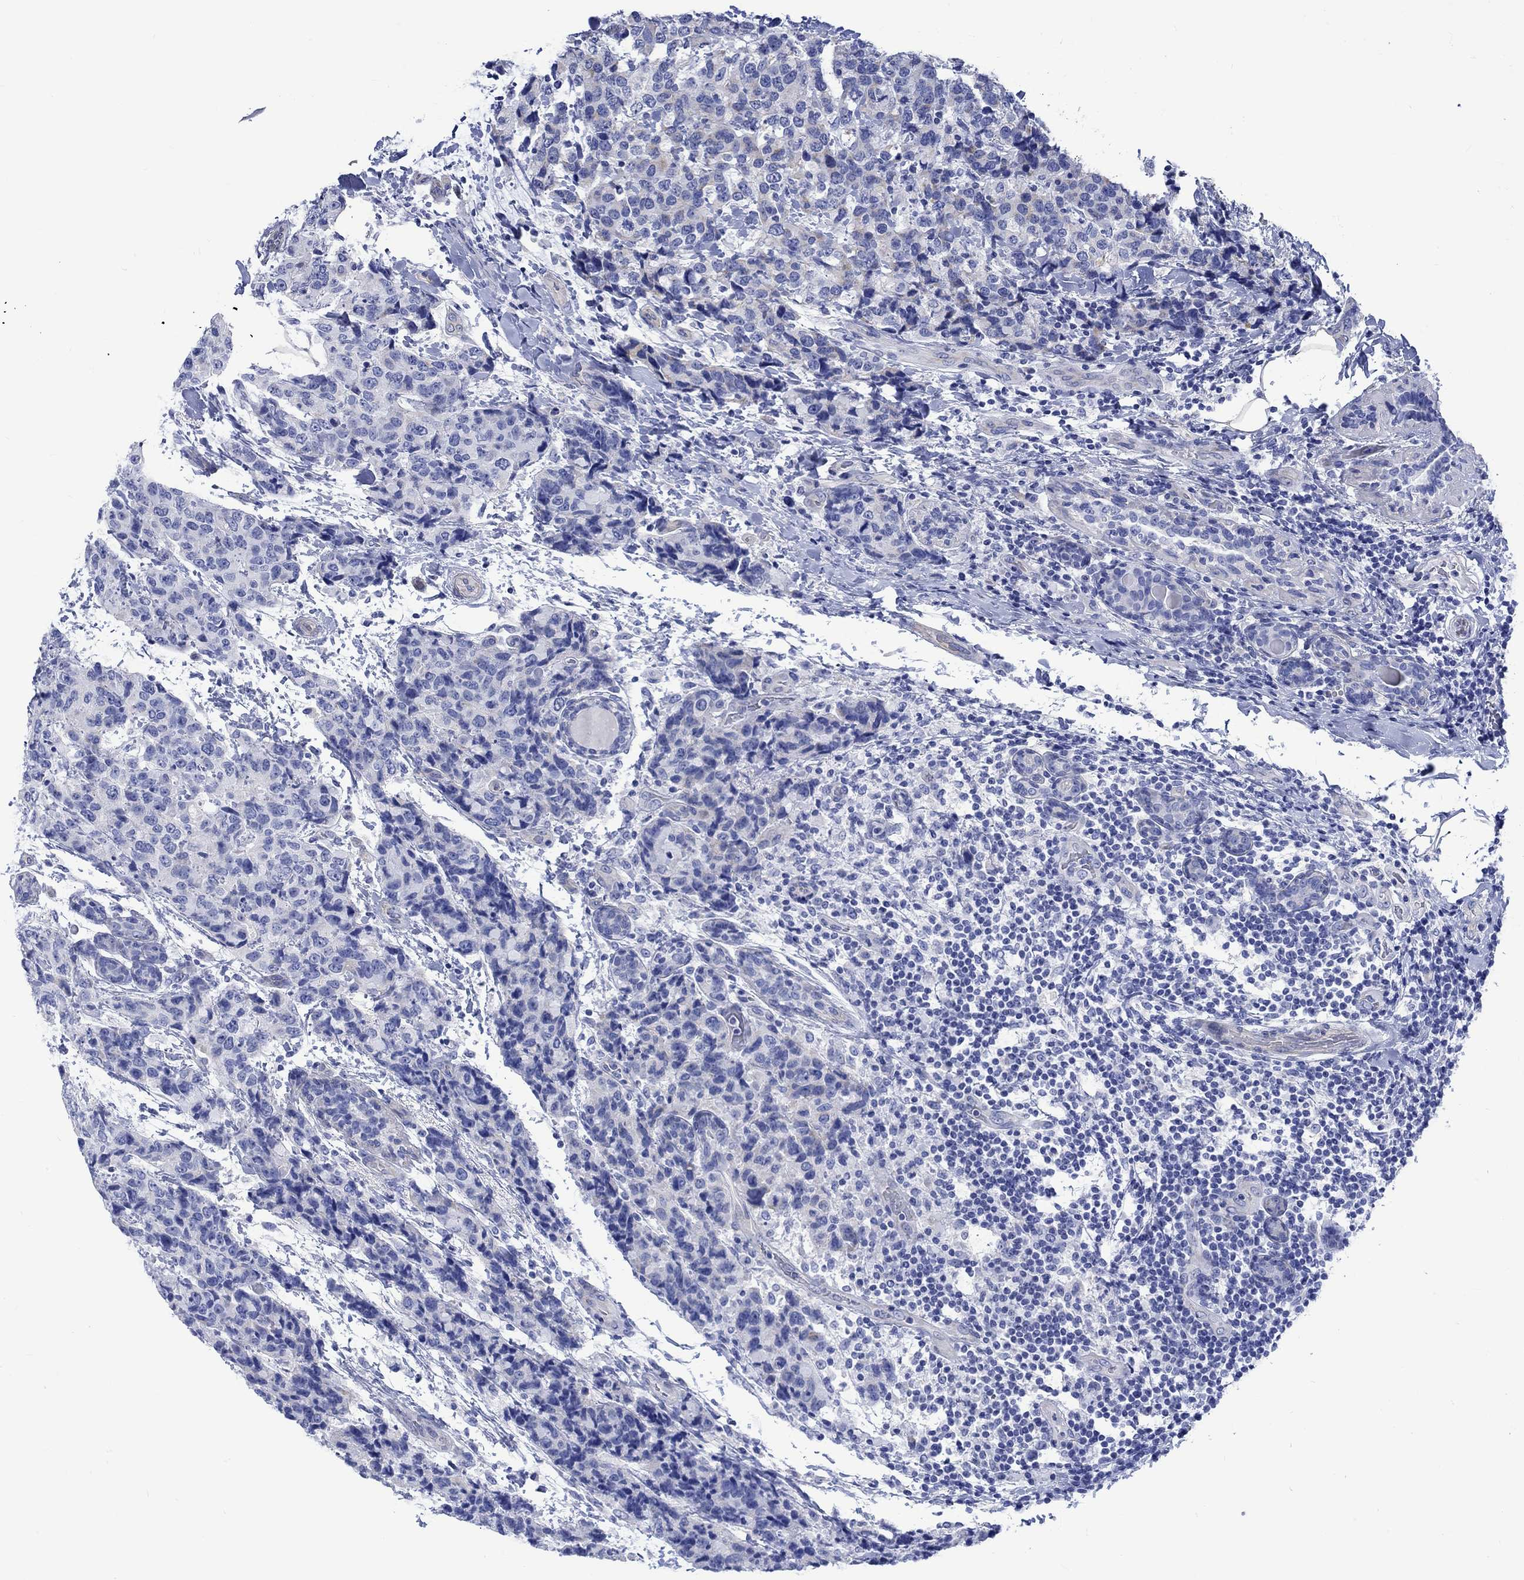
{"staining": {"intensity": "negative", "quantity": "none", "location": "none"}, "tissue": "breast cancer", "cell_type": "Tumor cells", "image_type": "cancer", "snomed": [{"axis": "morphology", "description": "Lobular carcinoma"}, {"axis": "topography", "description": "Breast"}], "caption": "An immunohistochemistry micrograph of breast lobular carcinoma is shown. There is no staining in tumor cells of breast lobular carcinoma.", "gene": "CPLX2", "patient": {"sex": "female", "age": 59}}